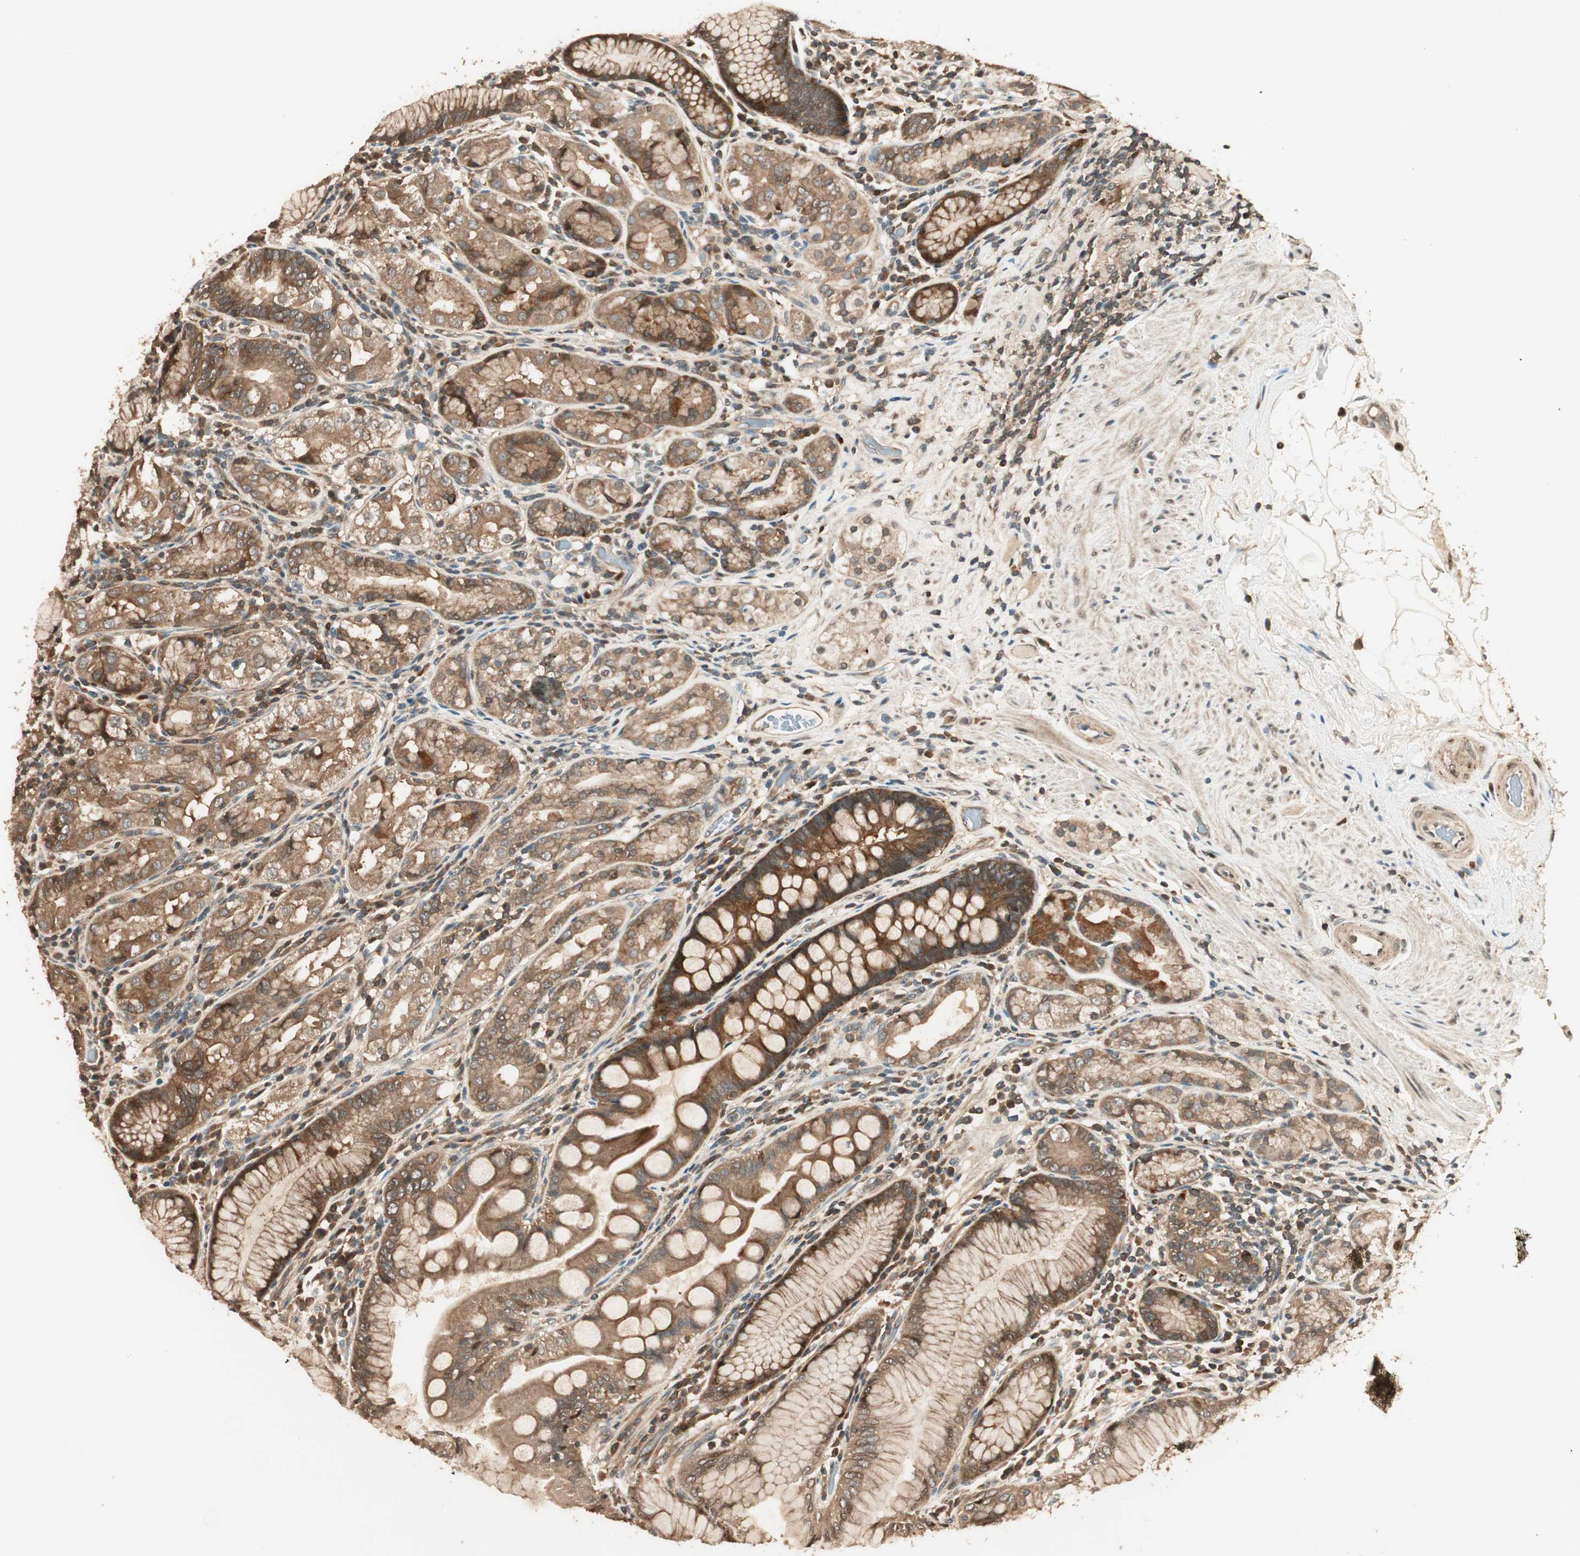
{"staining": {"intensity": "moderate", "quantity": ">75%", "location": "cytoplasmic/membranous"}, "tissue": "stomach", "cell_type": "Glandular cells", "image_type": "normal", "snomed": [{"axis": "morphology", "description": "Normal tissue, NOS"}, {"axis": "topography", "description": "Stomach, lower"}], "caption": "Benign stomach shows moderate cytoplasmic/membranous staining in approximately >75% of glandular cells, visualized by immunohistochemistry. (DAB IHC with brightfield microscopy, high magnification).", "gene": "CNOT4", "patient": {"sex": "female", "age": 76}}